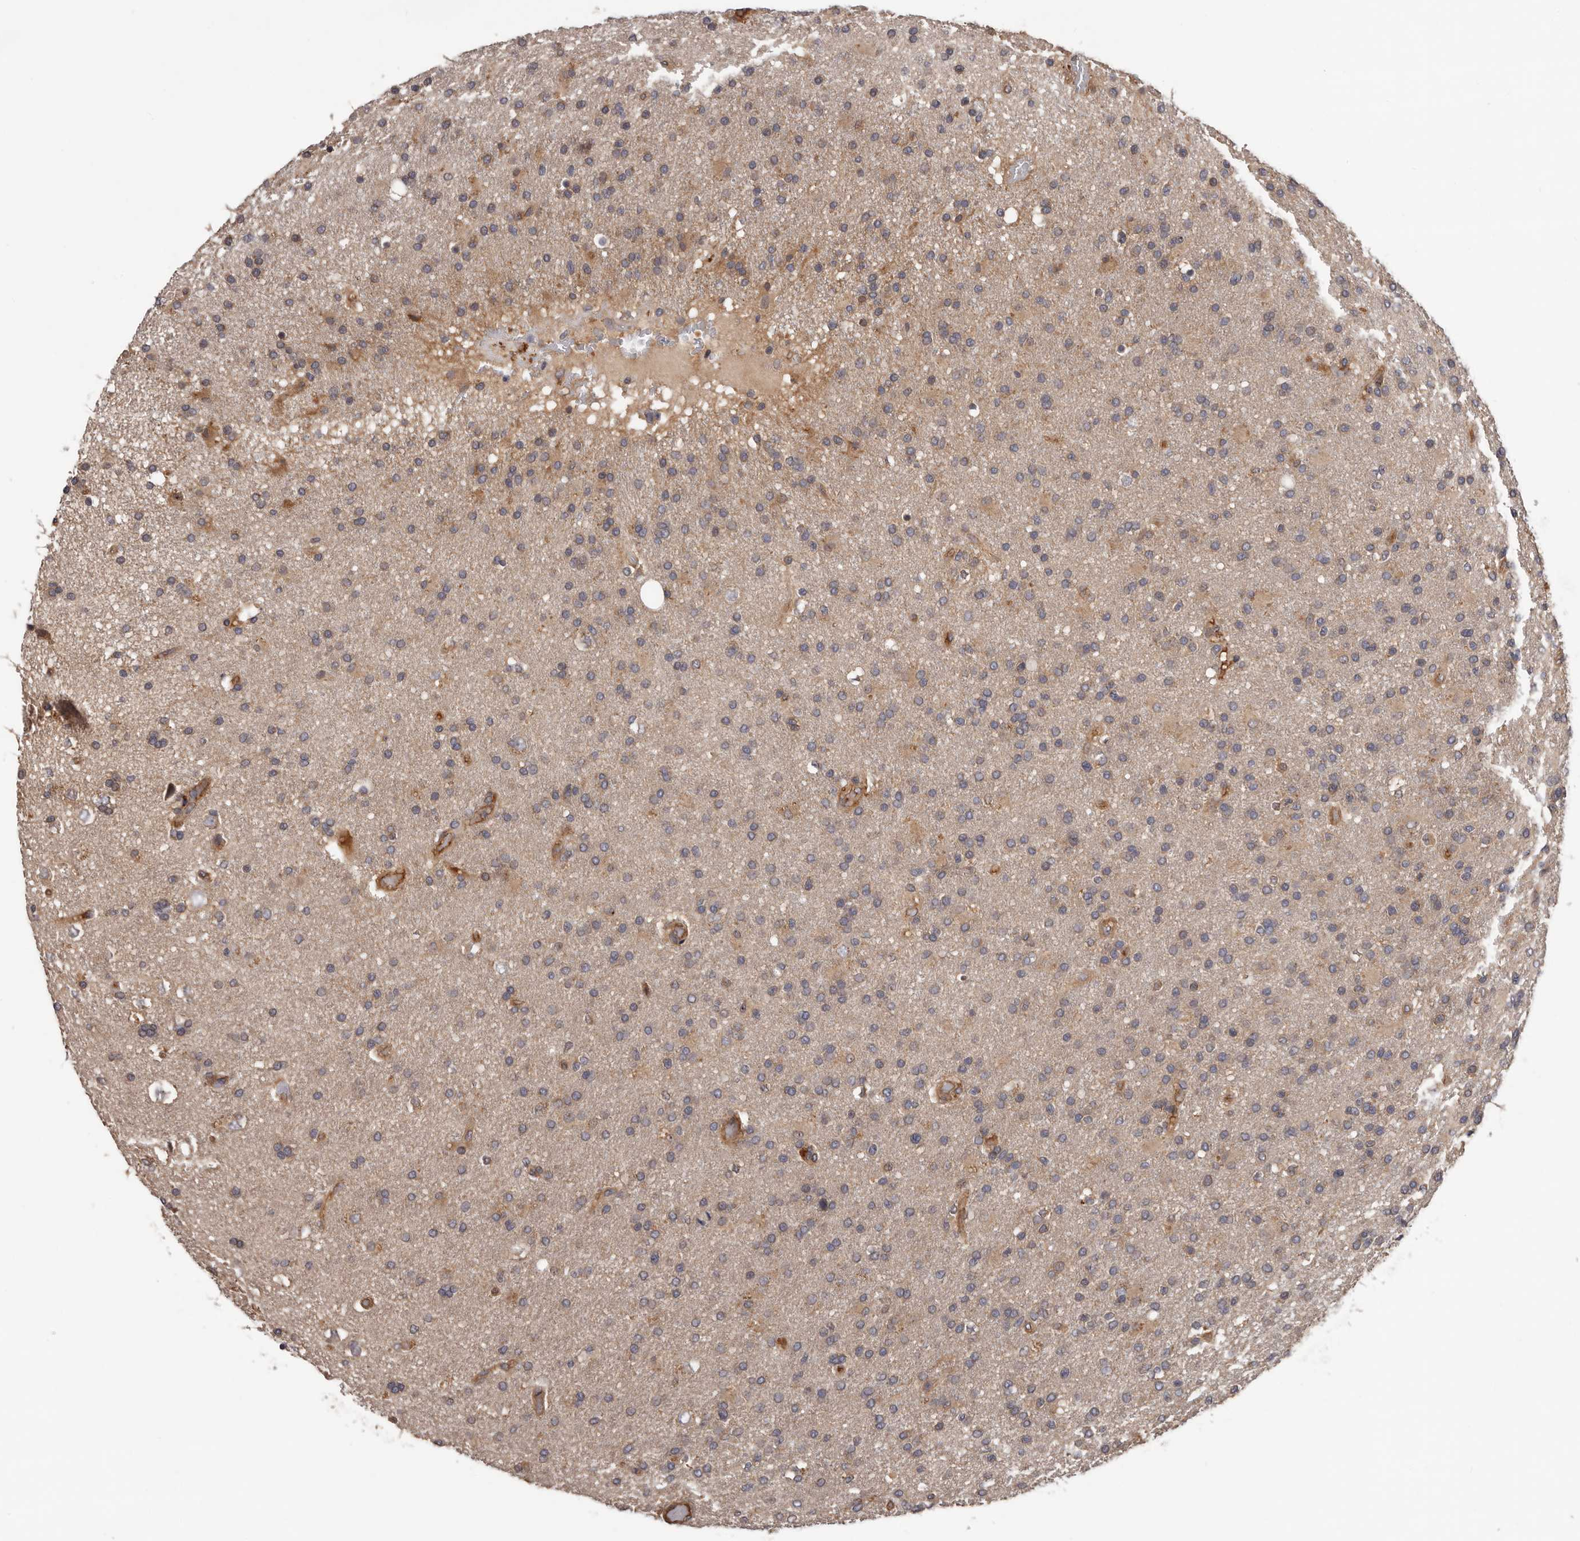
{"staining": {"intensity": "weak", "quantity": "<25%", "location": "cytoplasmic/membranous"}, "tissue": "glioma", "cell_type": "Tumor cells", "image_type": "cancer", "snomed": [{"axis": "morphology", "description": "Glioma, malignant, High grade"}, {"axis": "topography", "description": "Brain"}], "caption": "This micrograph is of glioma stained with IHC to label a protein in brown with the nuclei are counter-stained blue. There is no positivity in tumor cells.", "gene": "PRKD1", "patient": {"sex": "male", "age": 72}}